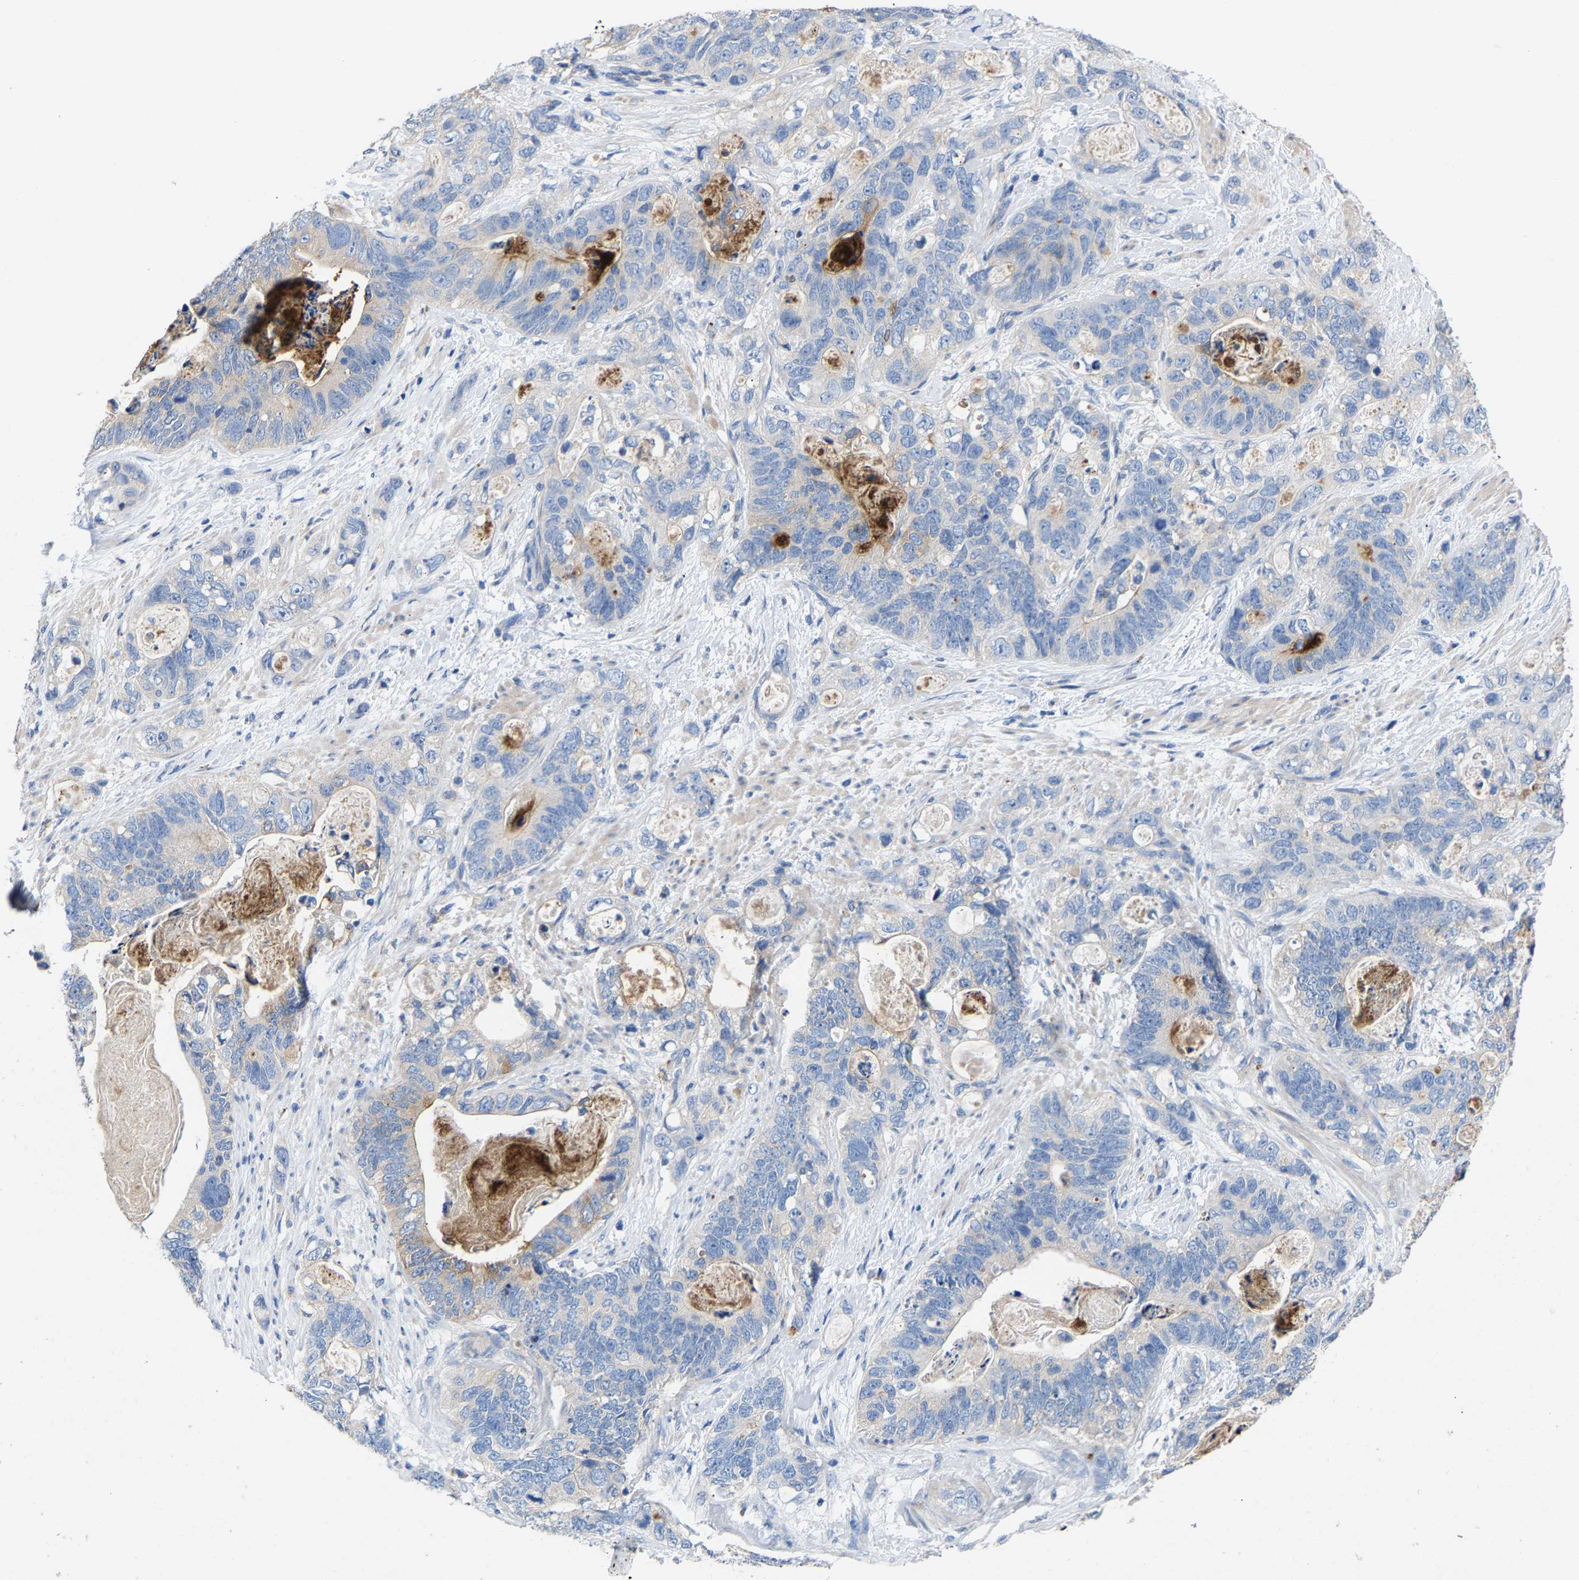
{"staining": {"intensity": "weak", "quantity": "<25%", "location": "cytoplasmic/membranous"}, "tissue": "stomach cancer", "cell_type": "Tumor cells", "image_type": "cancer", "snomed": [{"axis": "morphology", "description": "Normal tissue, NOS"}, {"axis": "morphology", "description": "Adenocarcinoma, NOS"}, {"axis": "topography", "description": "Stomach"}], "caption": "The micrograph reveals no significant staining in tumor cells of stomach adenocarcinoma. Nuclei are stained in blue.", "gene": "CCDC171", "patient": {"sex": "female", "age": 89}}